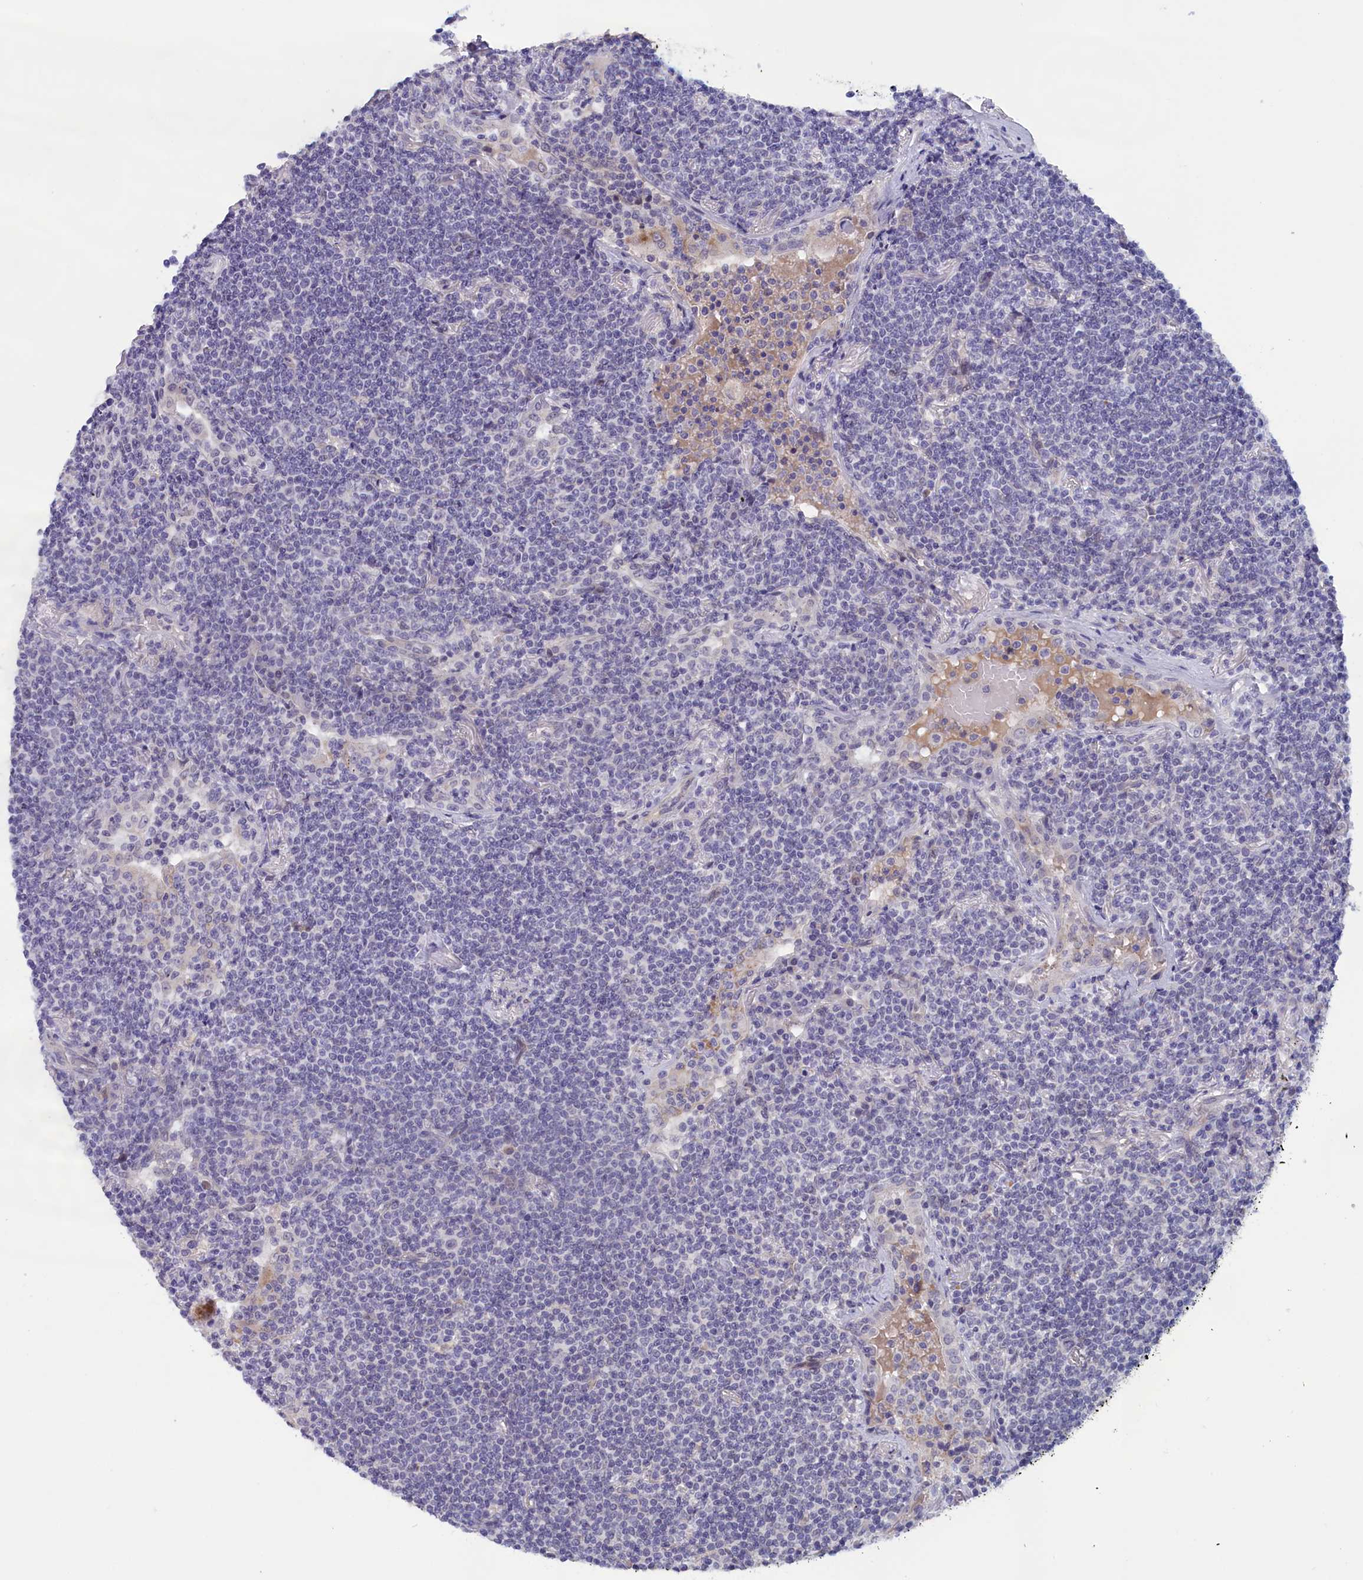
{"staining": {"intensity": "negative", "quantity": "none", "location": "none"}, "tissue": "lymphoma", "cell_type": "Tumor cells", "image_type": "cancer", "snomed": [{"axis": "morphology", "description": "Malignant lymphoma, non-Hodgkin's type, Low grade"}, {"axis": "topography", "description": "Lung"}], "caption": "IHC histopathology image of neoplastic tissue: malignant lymphoma, non-Hodgkin's type (low-grade) stained with DAB reveals no significant protein expression in tumor cells.", "gene": "IGFALS", "patient": {"sex": "female", "age": 71}}